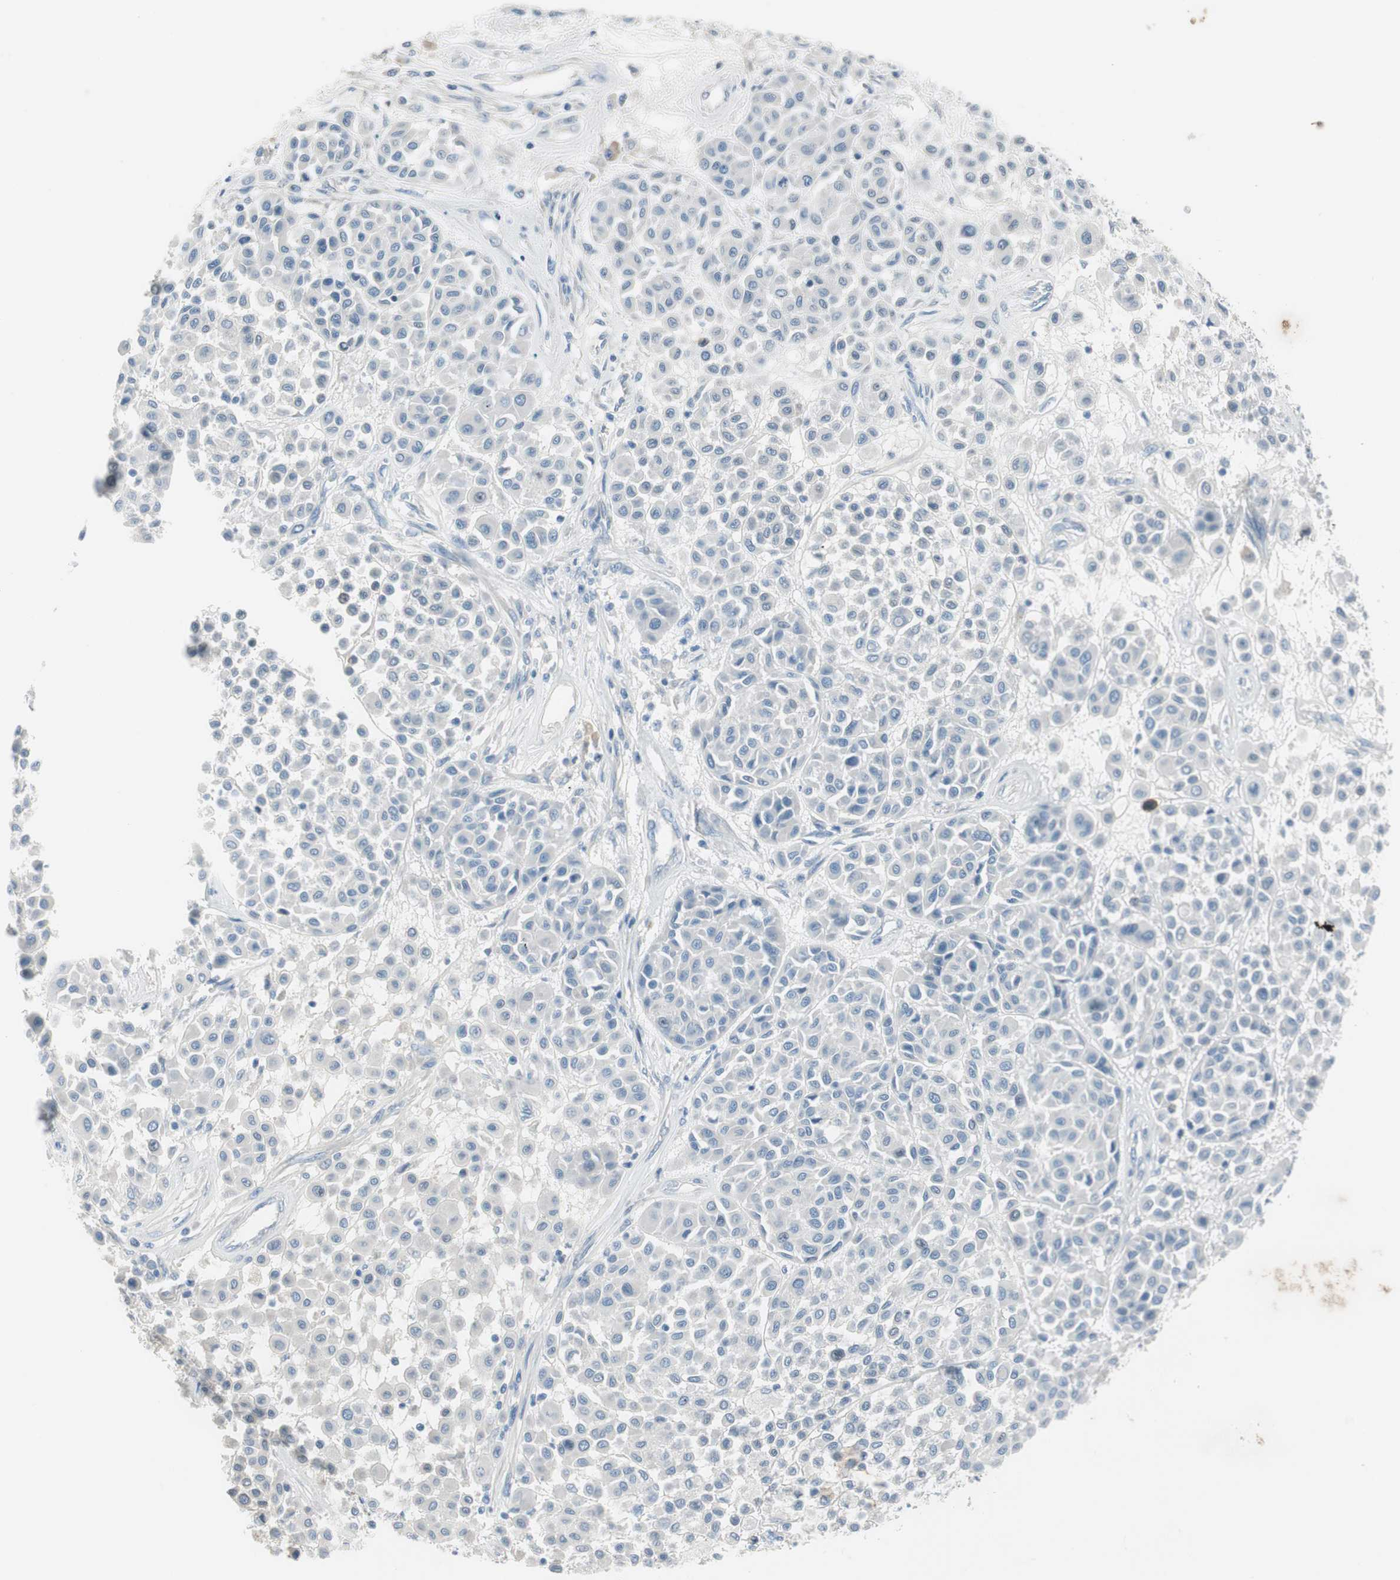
{"staining": {"intensity": "negative", "quantity": "none", "location": "none"}, "tissue": "melanoma", "cell_type": "Tumor cells", "image_type": "cancer", "snomed": [{"axis": "morphology", "description": "Malignant melanoma, Metastatic site"}, {"axis": "topography", "description": "Soft tissue"}], "caption": "An immunohistochemistry (IHC) histopathology image of malignant melanoma (metastatic site) is shown. There is no staining in tumor cells of malignant melanoma (metastatic site).", "gene": "PRRG4", "patient": {"sex": "male", "age": 41}}